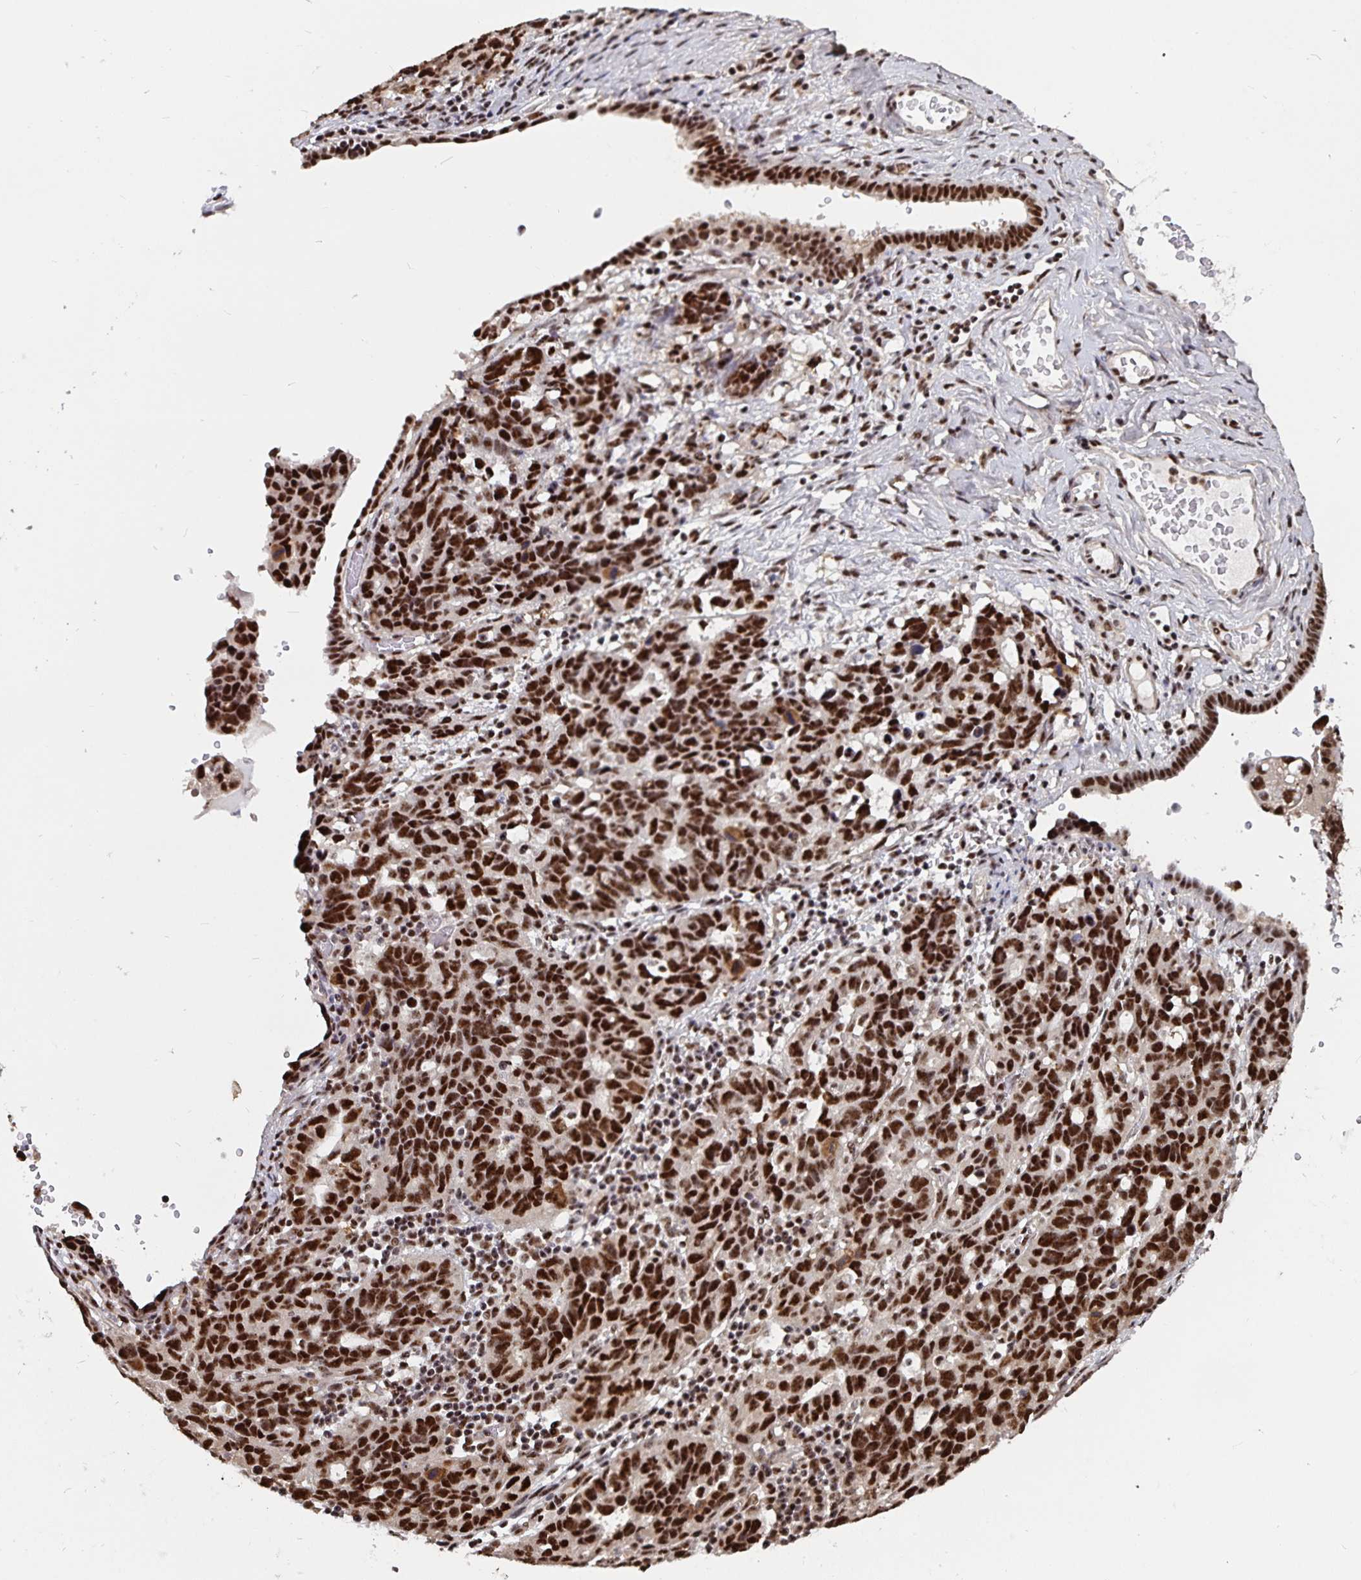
{"staining": {"intensity": "strong", "quantity": ">75%", "location": "nuclear"}, "tissue": "ovarian cancer", "cell_type": "Tumor cells", "image_type": "cancer", "snomed": [{"axis": "morphology", "description": "Cystadenocarcinoma, serous, NOS"}, {"axis": "topography", "description": "Ovary"}], "caption": "Immunohistochemical staining of serous cystadenocarcinoma (ovarian) reveals high levels of strong nuclear protein expression in about >75% of tumor cells.", "gene": "LAS1L", "patient": {"sex": "female", "age": 69}}